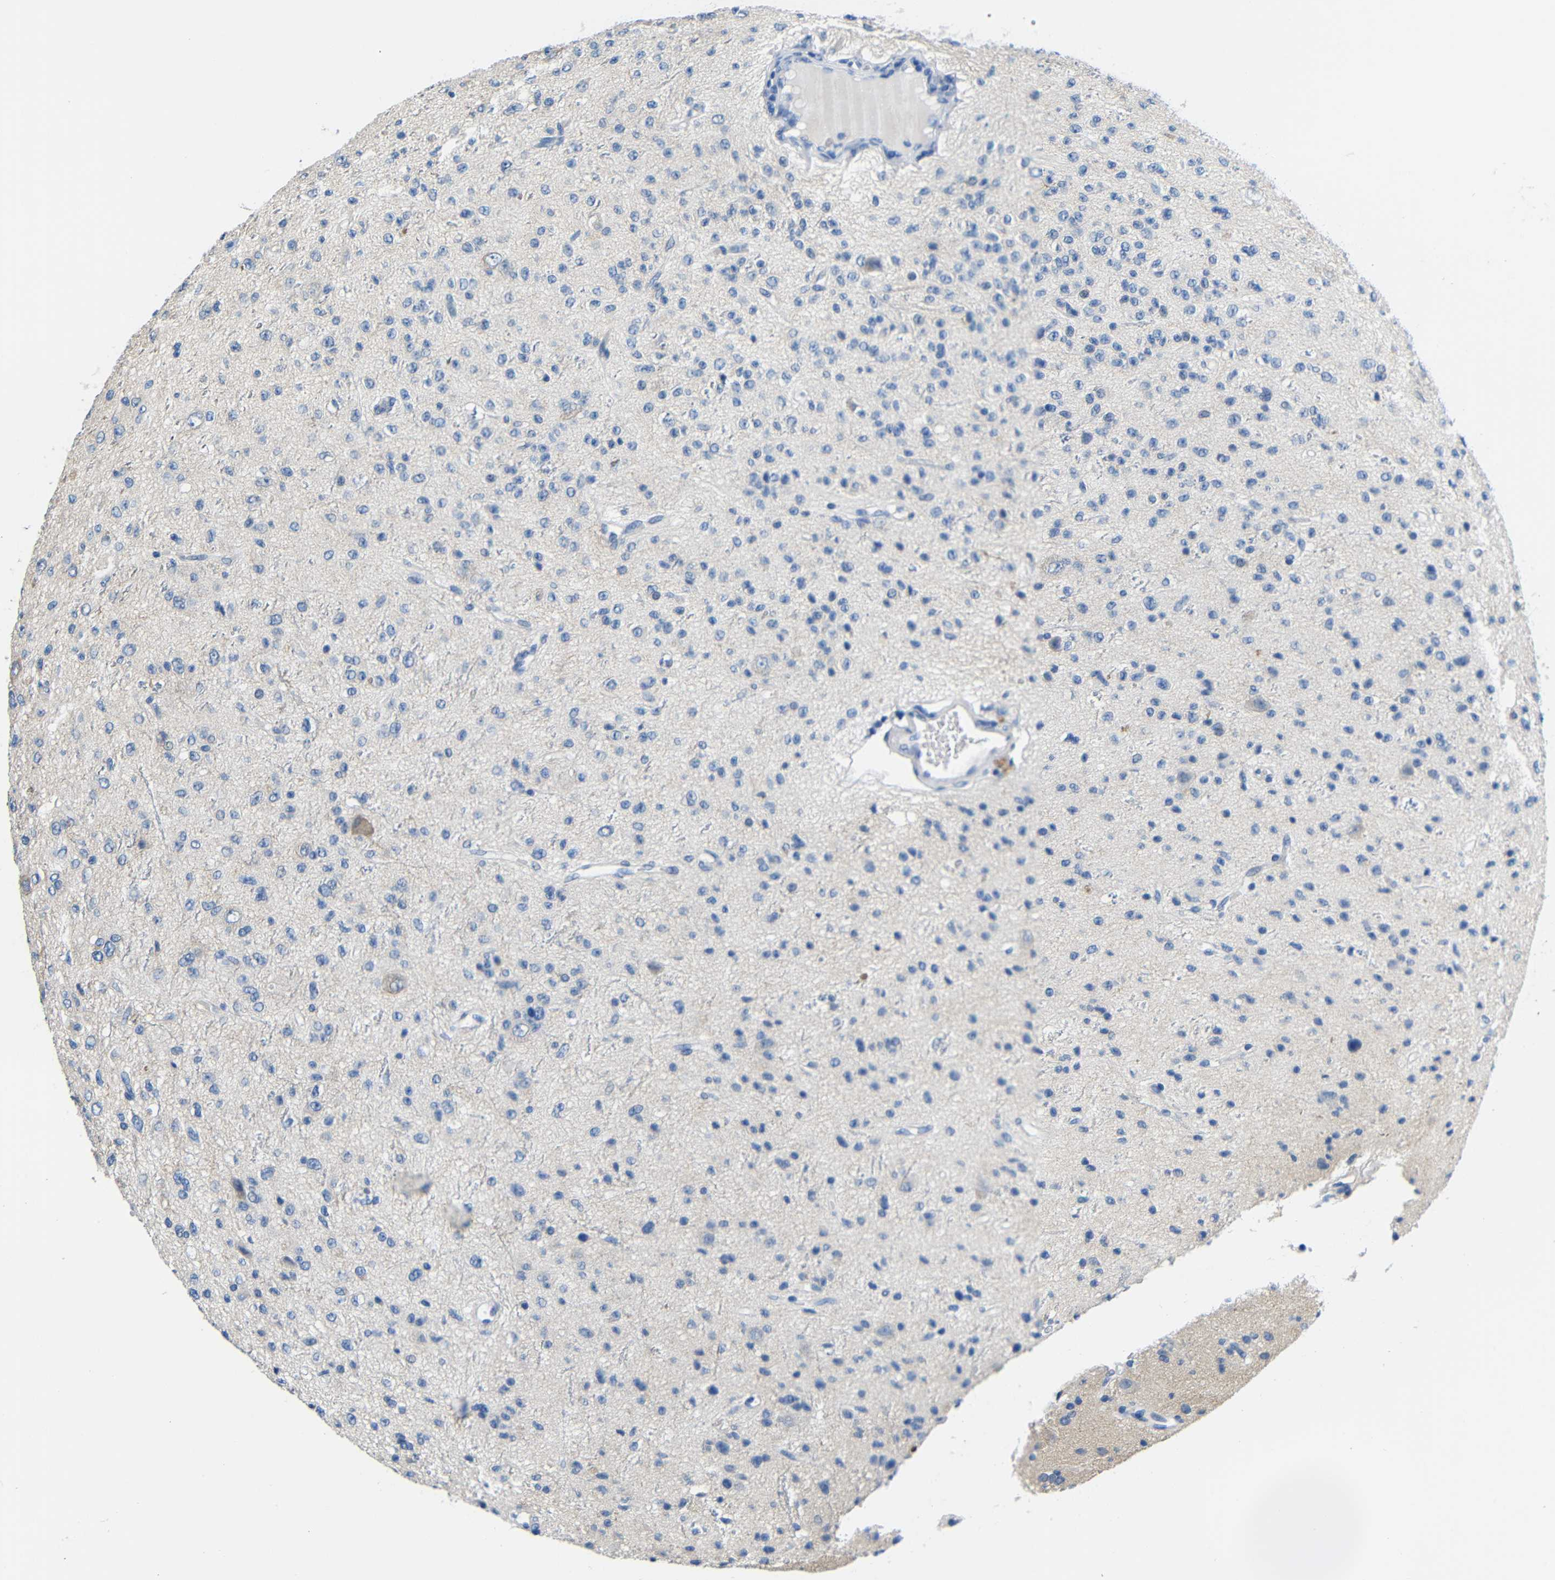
{"staining": {"intensity": "negative", "quantity": "none", "location": "none"}, "tissue": "glioma", "cell_type": "Tumor cells", "image_type": "cancer", "snomed": [{"axis": "morphology", "description": "Glioma, malignant, High grade"}, {"axis": "topography", "description": "pancreas cauda"}], "caption": "Tumor cells are negative for protein expression in human glioma.", "gene": "NEGR1", "patient": {"sex": "male", "age": 60}}